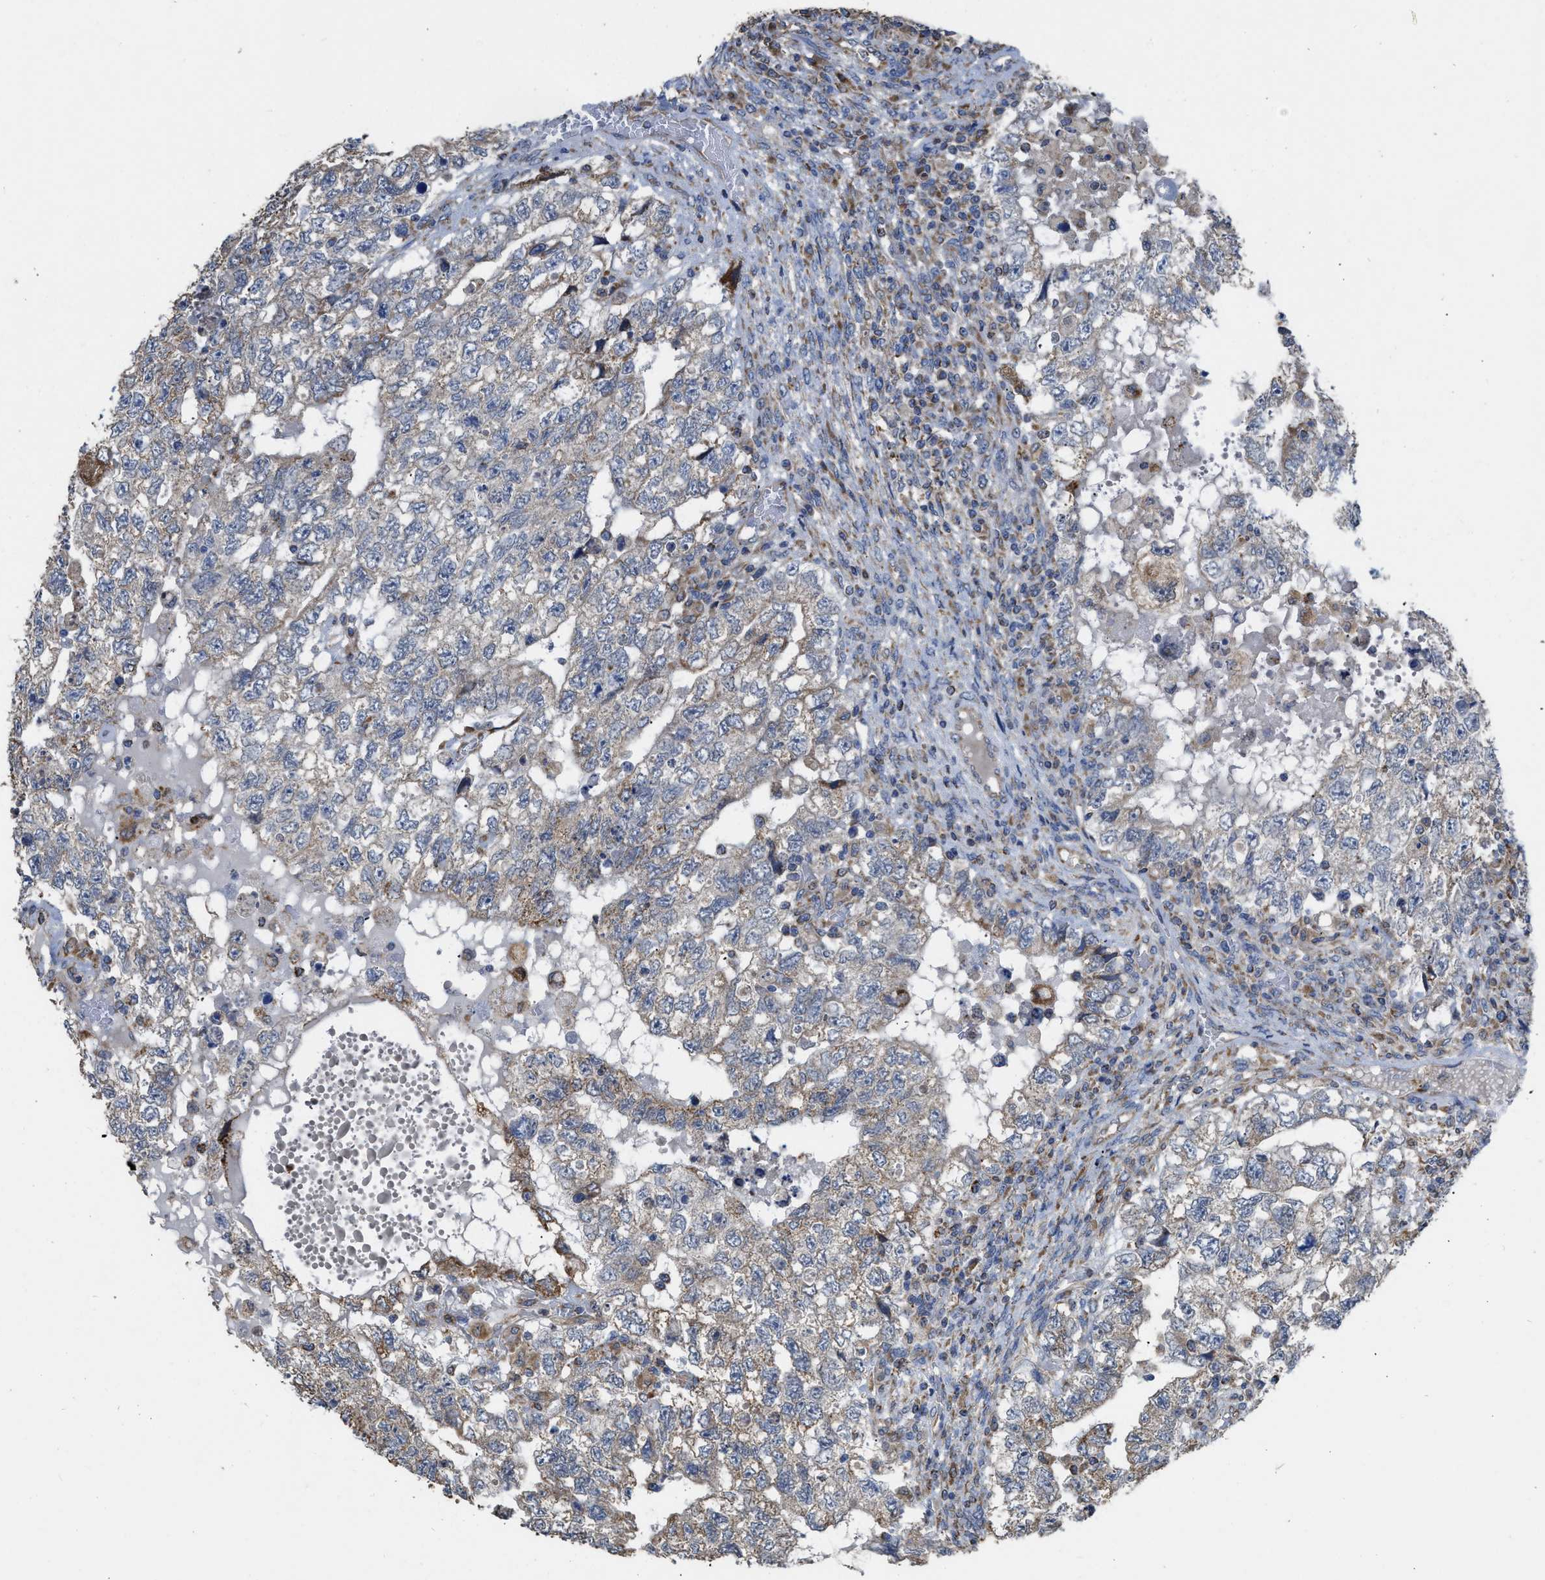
{"staining": {"intensity": "weak", "quantity": "<25%", "location": "cytoplasmic/membranous"}, "tissue": "testis cancer", "cell_type": "Tumor cells", "image_type": "cancer", "snomed": [{"axis": "morphology", "description": "Carcinoma, Embryonal, NOS"}, {"axis": "topography", "description": "Testis"}], "caption": "There is no significant positivity in tumor cells of embryonal carcinoma (testis). (Brightfield microscopy of DAB immunohistochemistry (IHC) at high magnification).", "gene": "AK2", "patient": {"sex": "male", "age": 36}}